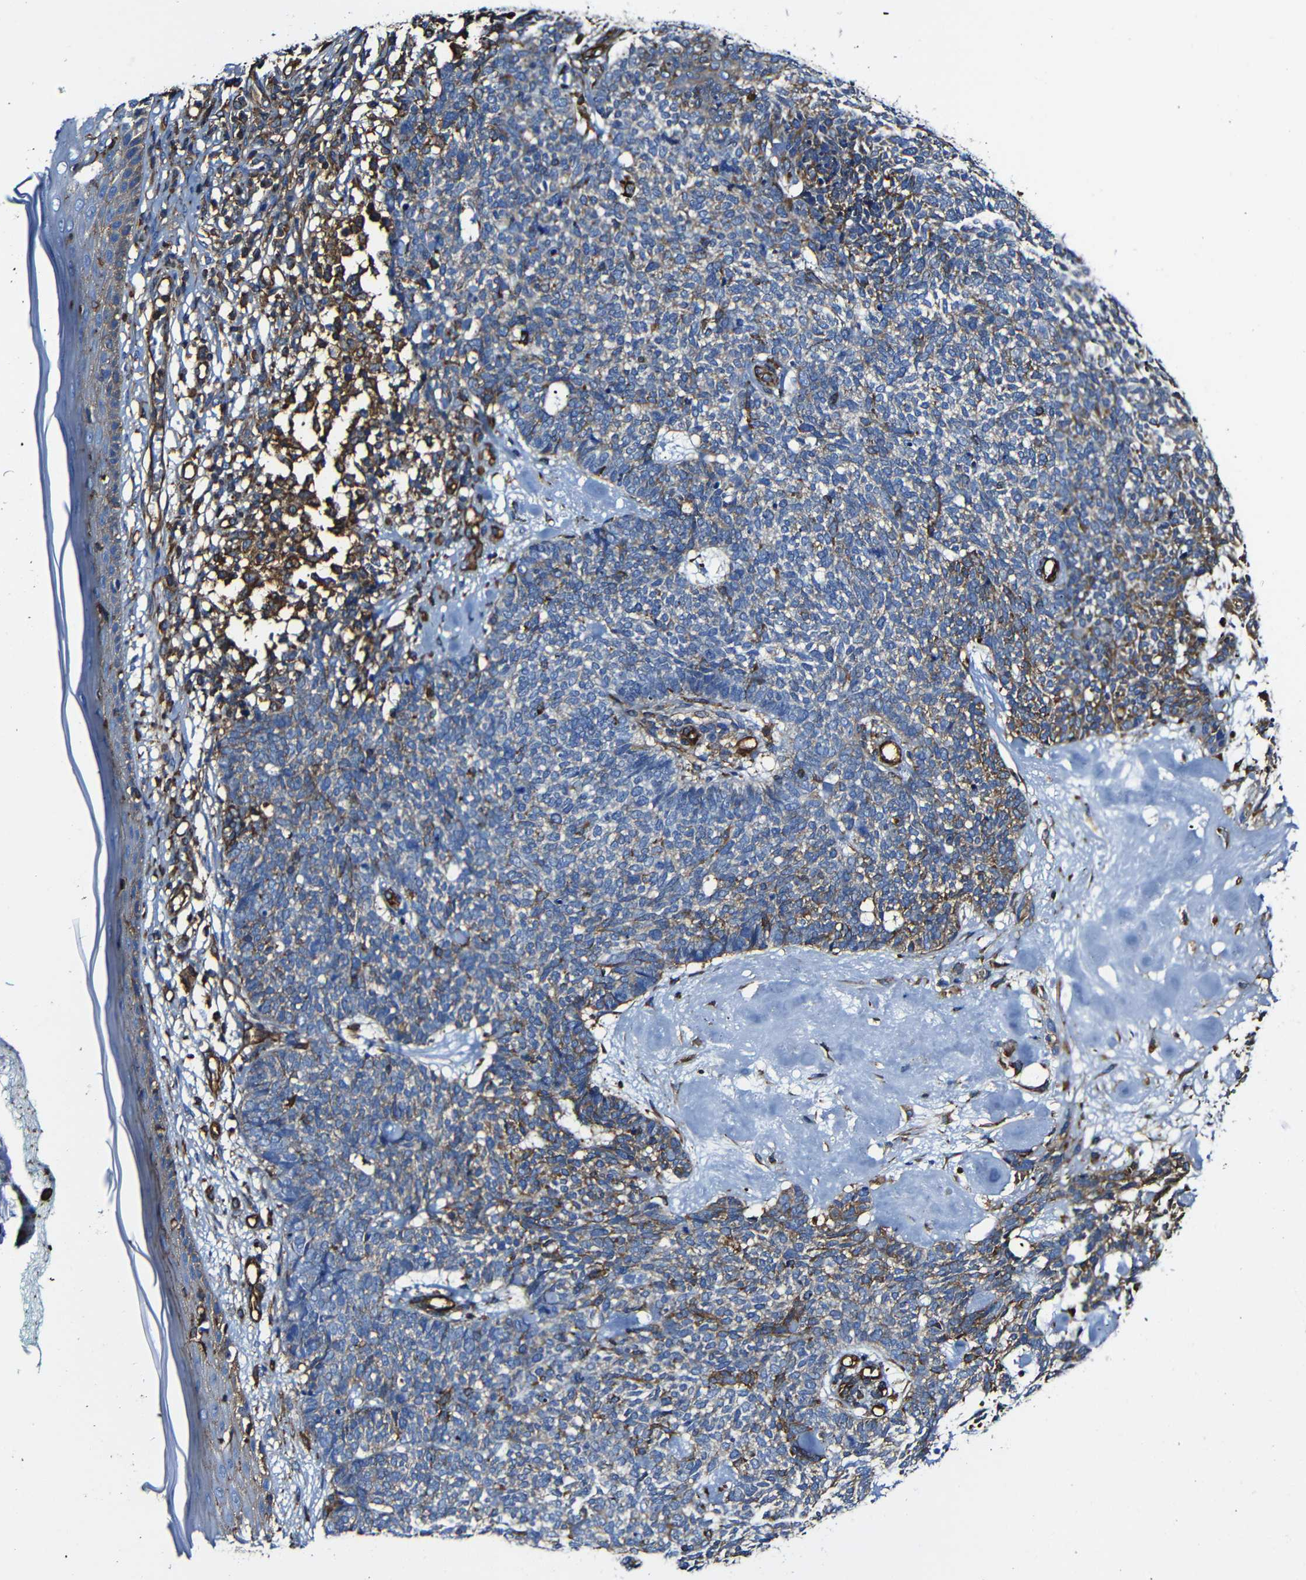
{"staining": {"intensity": "moderate", "quantity": "<25%", "location": "cytoplasmic/membranous"}, "tissue": "skin cancer", "cell_type": "Tumor cells", "image_type": "cancer", "snomed": [{"axis": "morphology", "description": "Basal cell carcinoma"}, {"axis": "topography", "description": "Skin"}], "caption": "Immunohistochemical staining of basal cell carcinoma (skin) reveals low levels of moderate cytoplasmic/membranous protein positivity in about <25% of tumor cells.", "gene": "MSN", "patient": {"sex": "female", "age": 84}}